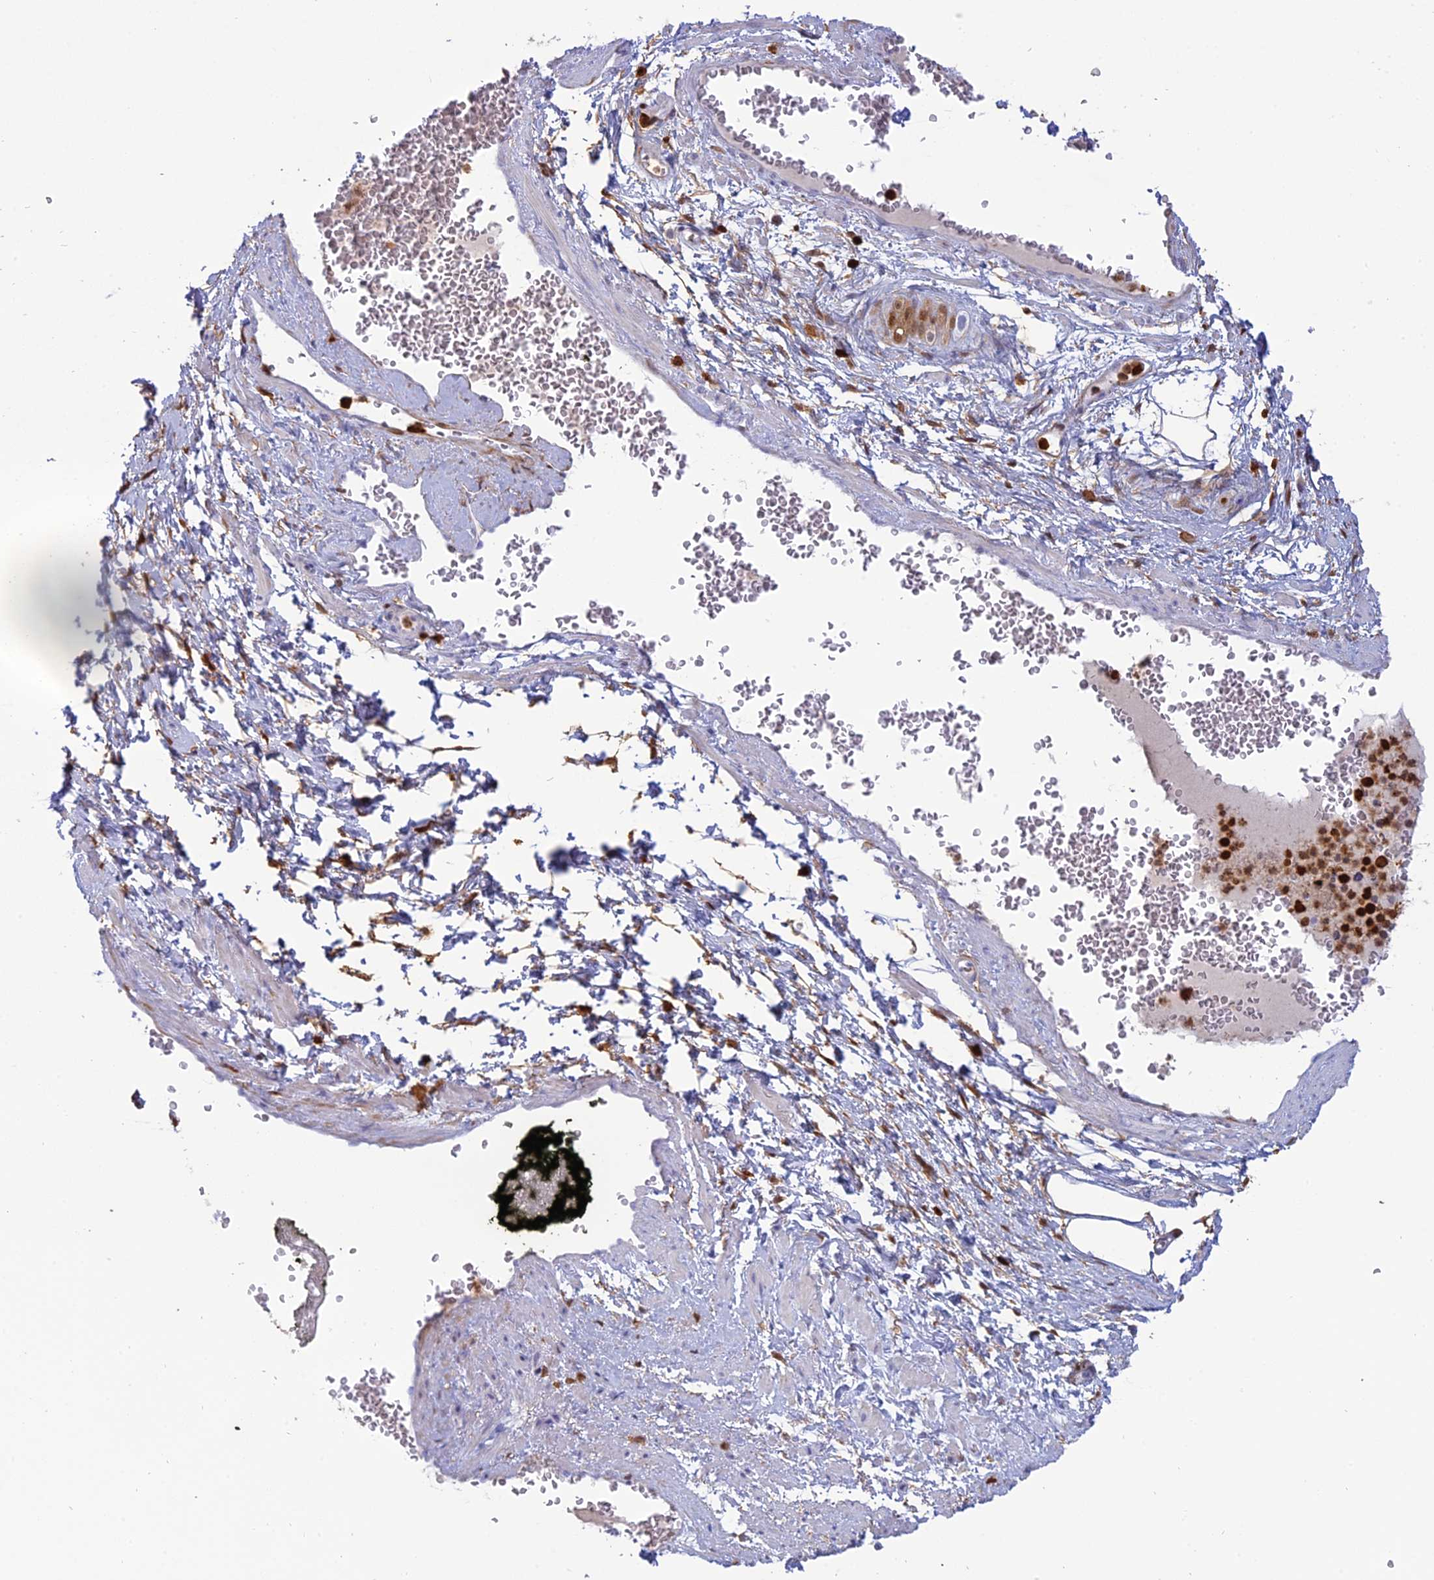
{"staining": {"intensity": "negative", "quantity": "none", "location": "none"}, "tissue": "adipose tissue", "cell_type": "Adipocytes", "image_type": "normal", "snomed": [{"axis": "morphology", "description": "Normal tissue, NOS"}, {"axis": "morphology", "description": "Adenocarcinoma, Low grade"}, {"axis": "topography", "description": "Prostate"}, {"axis": "topography", "description": "Peripheral nerve tissue"}], "caption": "Benign adipose tissue was stained to show a protein in brown. There is no significant staining in adipocytes. (Immunohistochemistry, brightfield microscopy, high magnification).", "gene": "PGBD4", "patient": {"sex": "male", "age": 63}}